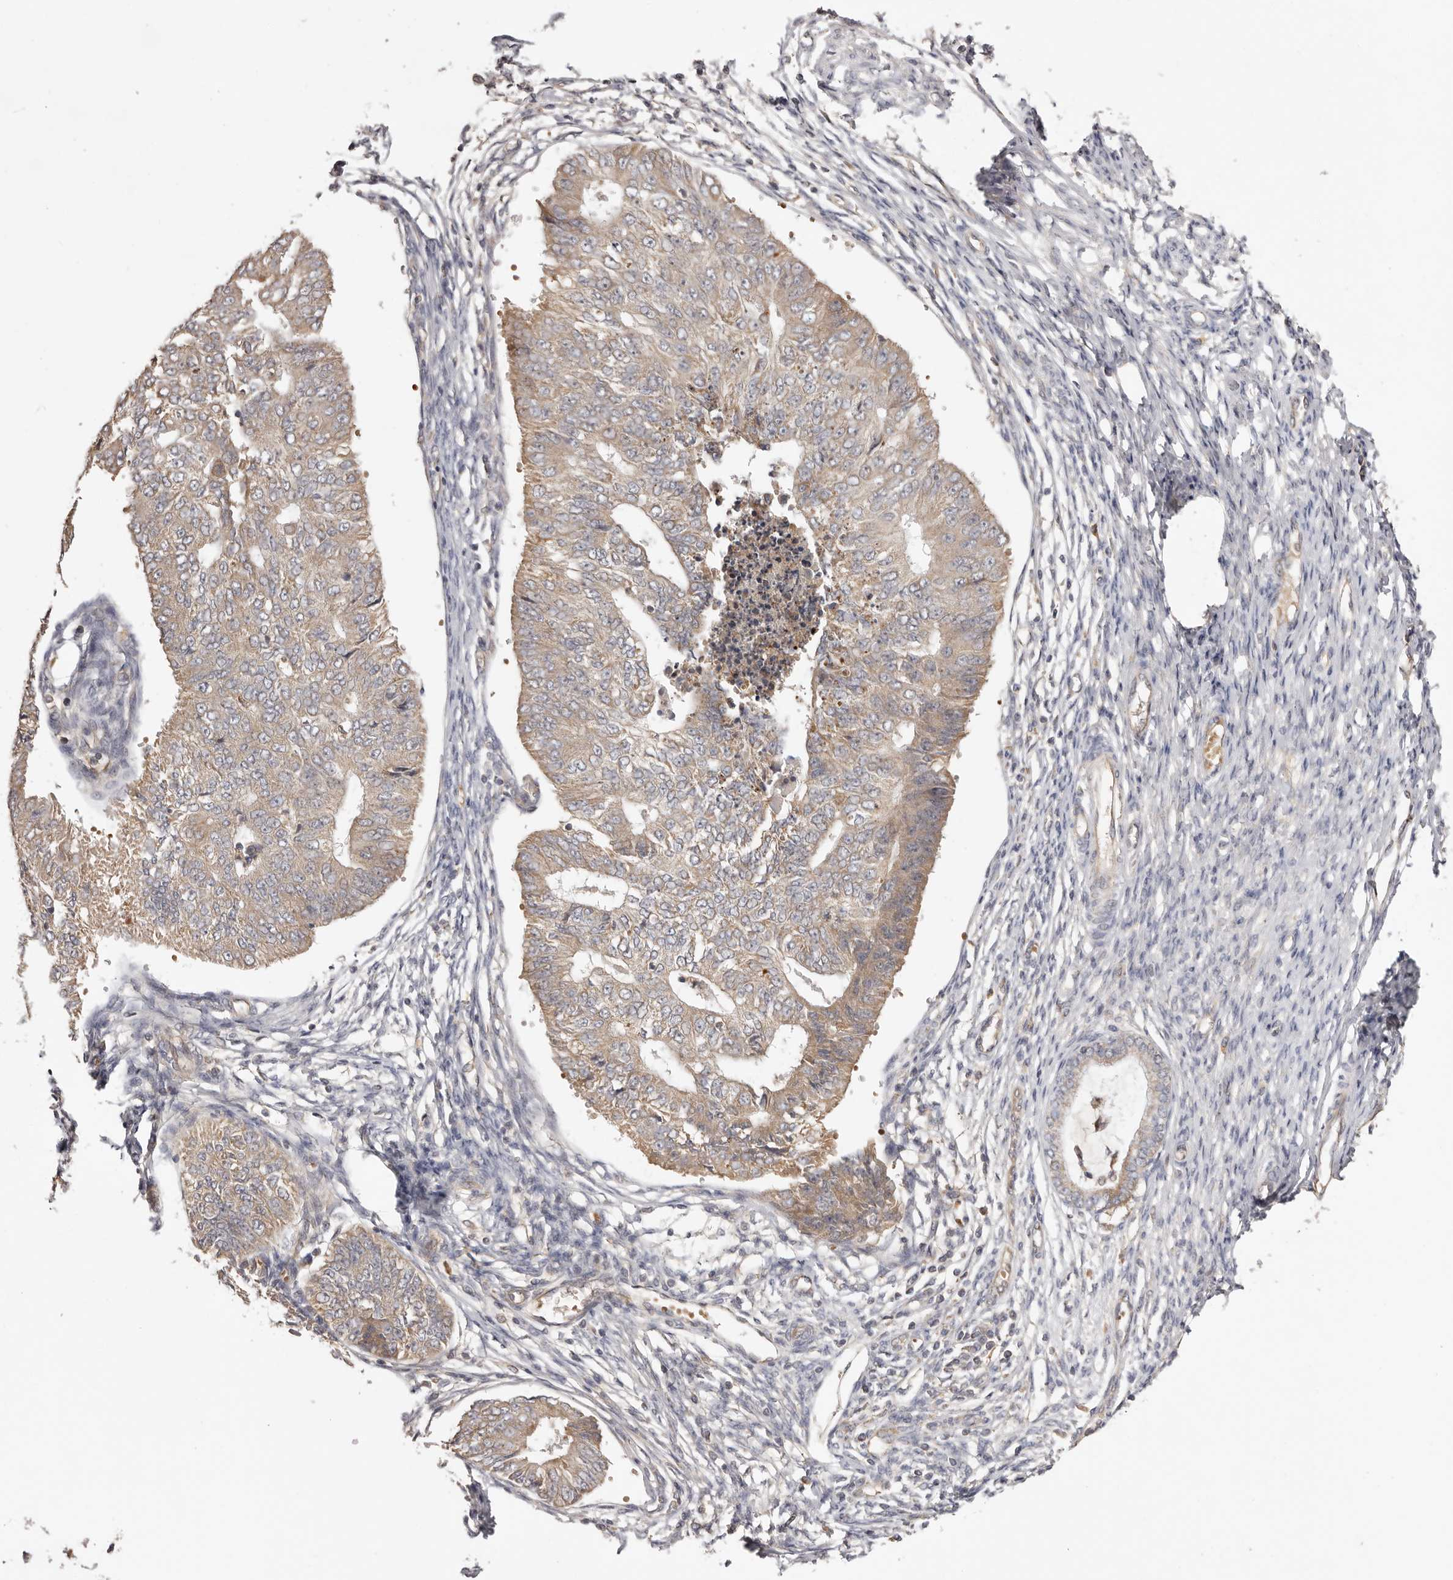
{"staining": {"intensity": "weak", "quantity": "25%-75%", "location": "cytoplasmic/membranous"}, "tissue": "endometrial cancer", "cell_type": "Tumor cells", "image_type": "cancer", "snomed": [{"axis": "morphology", "description": "Adenocarcinoma, NOS"}, {"axis": "topography", "description": "Endometrium"}], "caption": "Endometrial cancer stained with a brown dye demonstrates weak cytoplasmic/membranous positive expression in approximately 25%-75% of tumor cells.", "gene": "UBR2", "patient": {"sex": "female", "age": 32}}